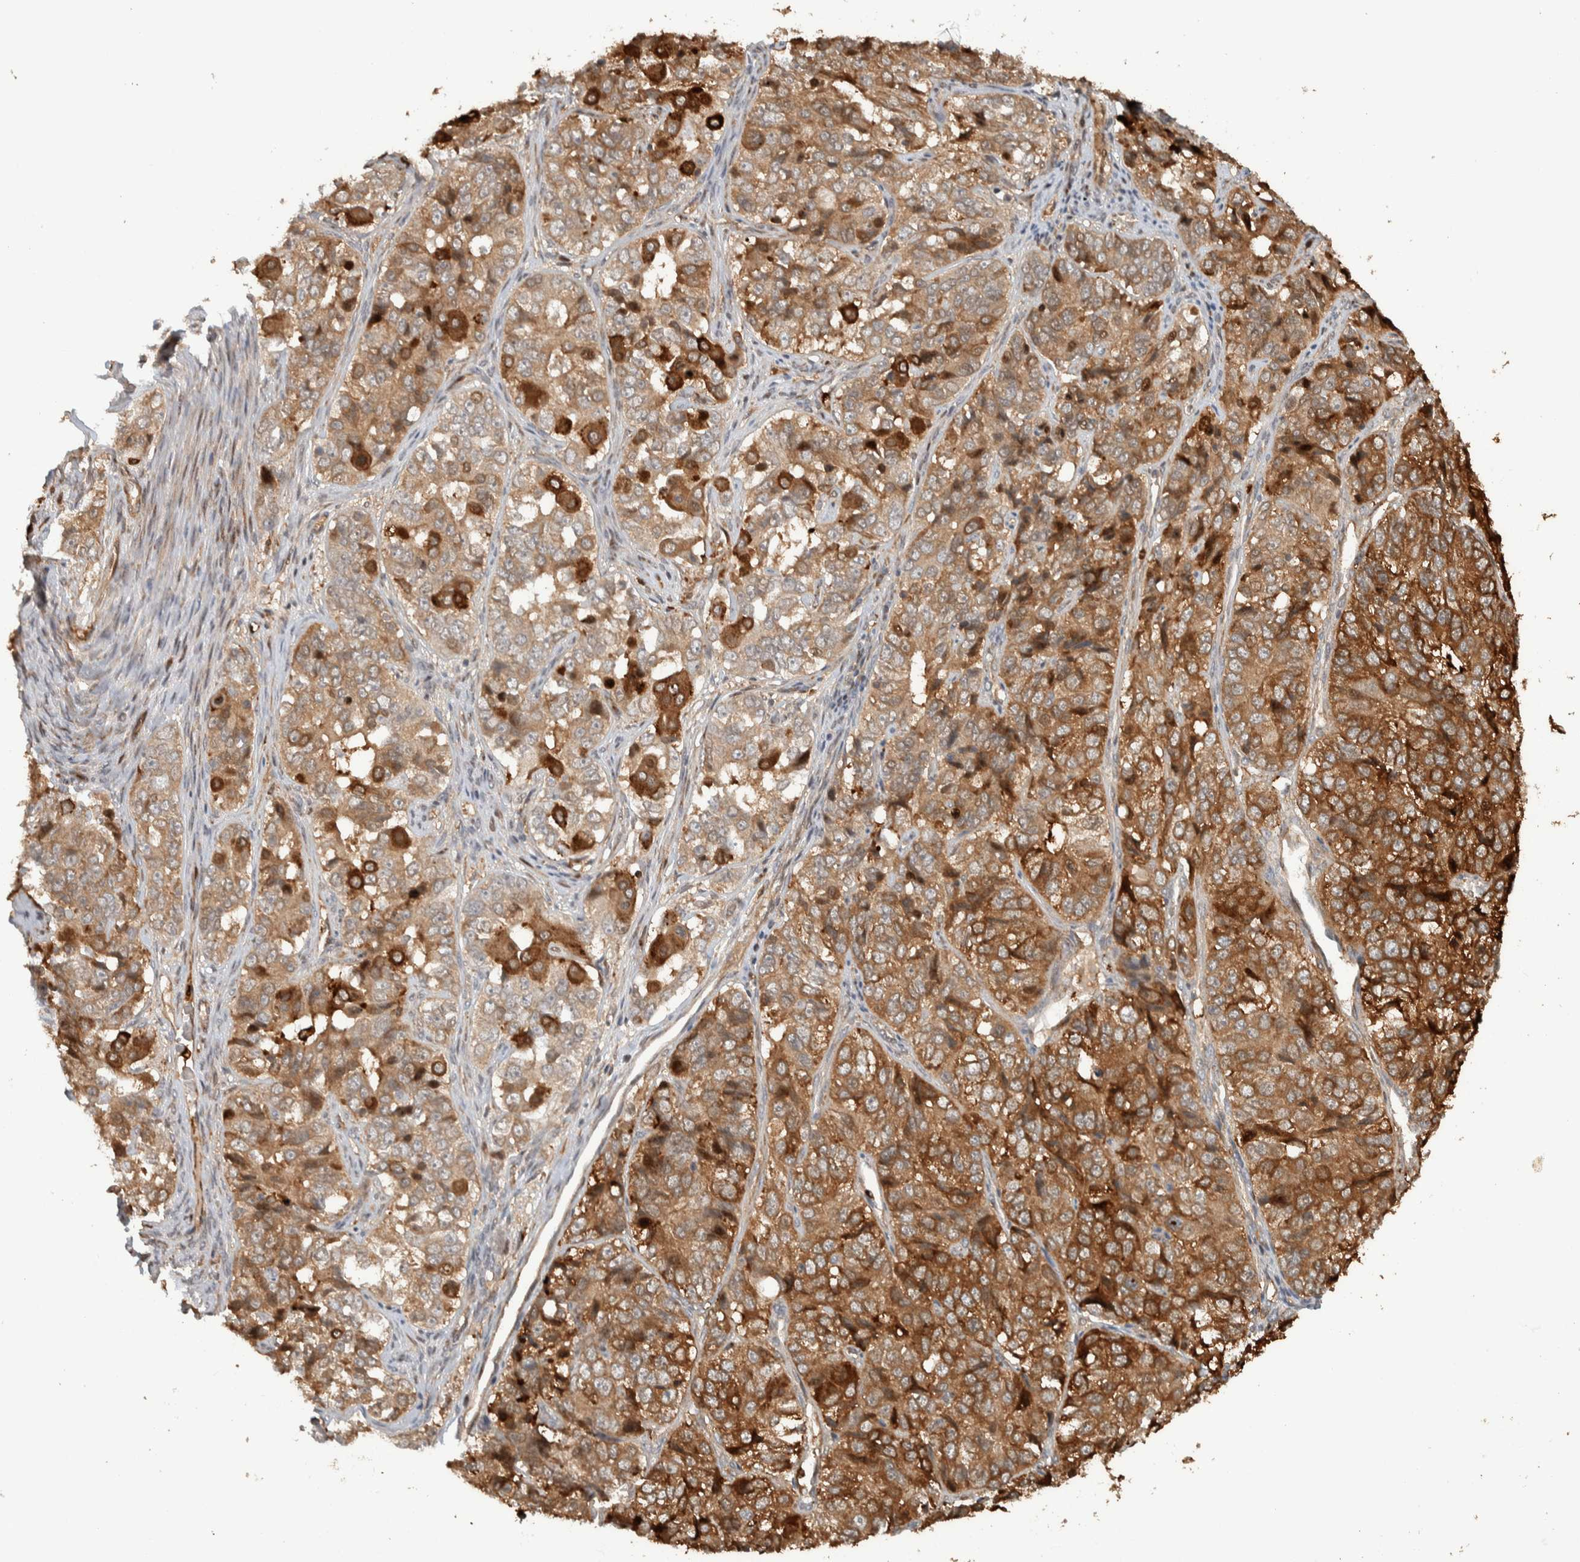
{"staining": {"intensity": "moderate", "quantity": ">75%", "location": "cytoplasmic/membranous"}, "tissue": "ovarian cancer", "cell_type": "Tumor cells", "image_type": "cancer", "snomed": [{"axis": "morphology", "description": "Carcinoma, endometroid"}, {"axis": "topography", "description": "Ovary"}], "caption": "DAB immunohistochemical staining of endometroid carcinoma (ovarian) shows moderate cytoplasmic/membranous protein positivity in approximately >75% of tumor cells.", "gene": "CNTROB", "patient": {"sex": "female", "age": 51}}